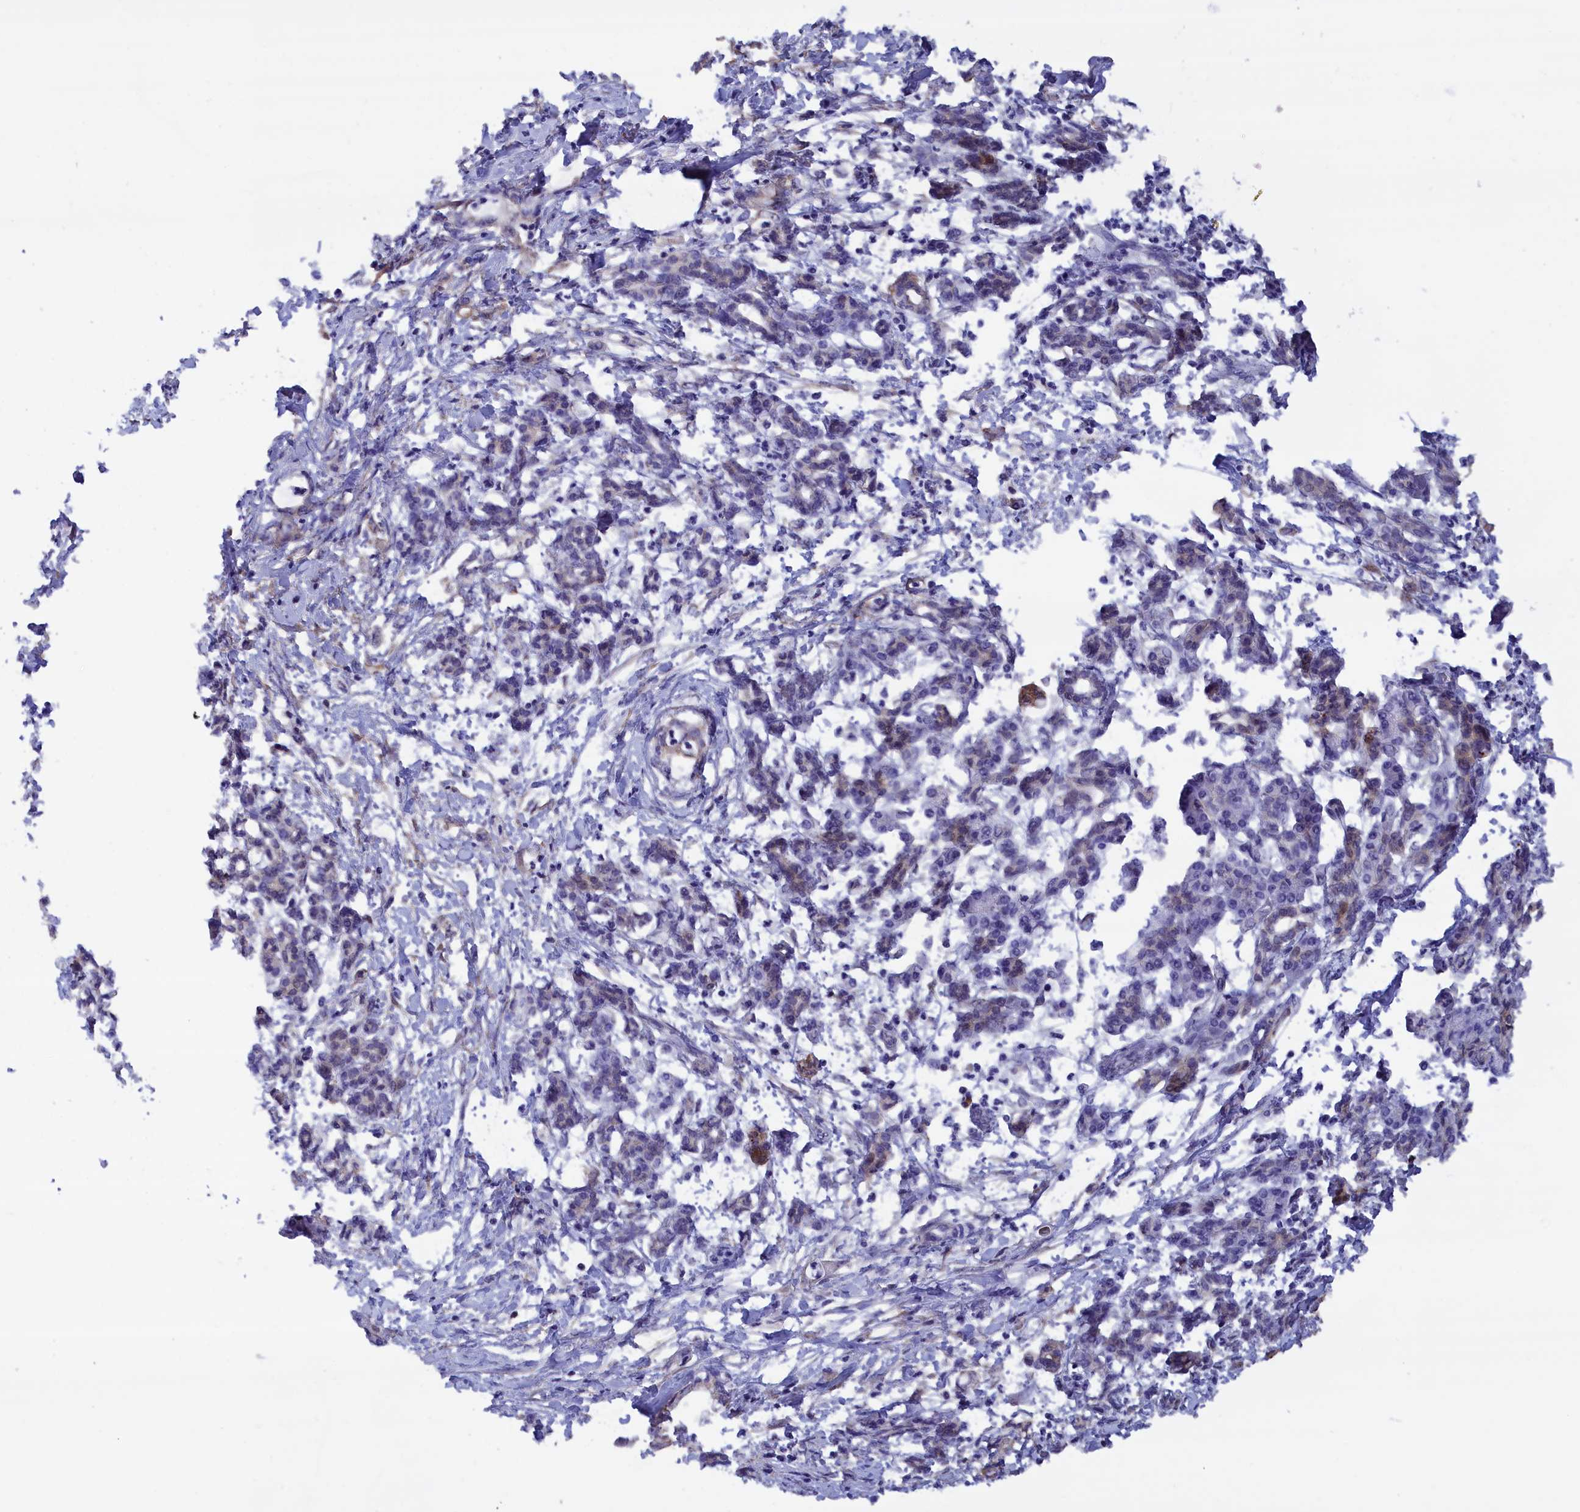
{"staining": {"intensity": "negative", "quantity": "none", "location": "none"}, "tissue": "pancreatic cancer", "cell_type": "Tumor cells", "image_type": "cancer", "snomed": [{"axis": "morphology", "description": "Adenocarcinoma, NOS"}, {"axis": "topography", "description": "Pancreas"}], "caption": "High power microscopy image of an immunohistochemistry (IHC) micrograph of pancreatic cancer (adenocarcinoma), revealing no significant positivity in tumor cells.", "gene": "ABCC12", "patient": {"sex": "female", "age": 55}}